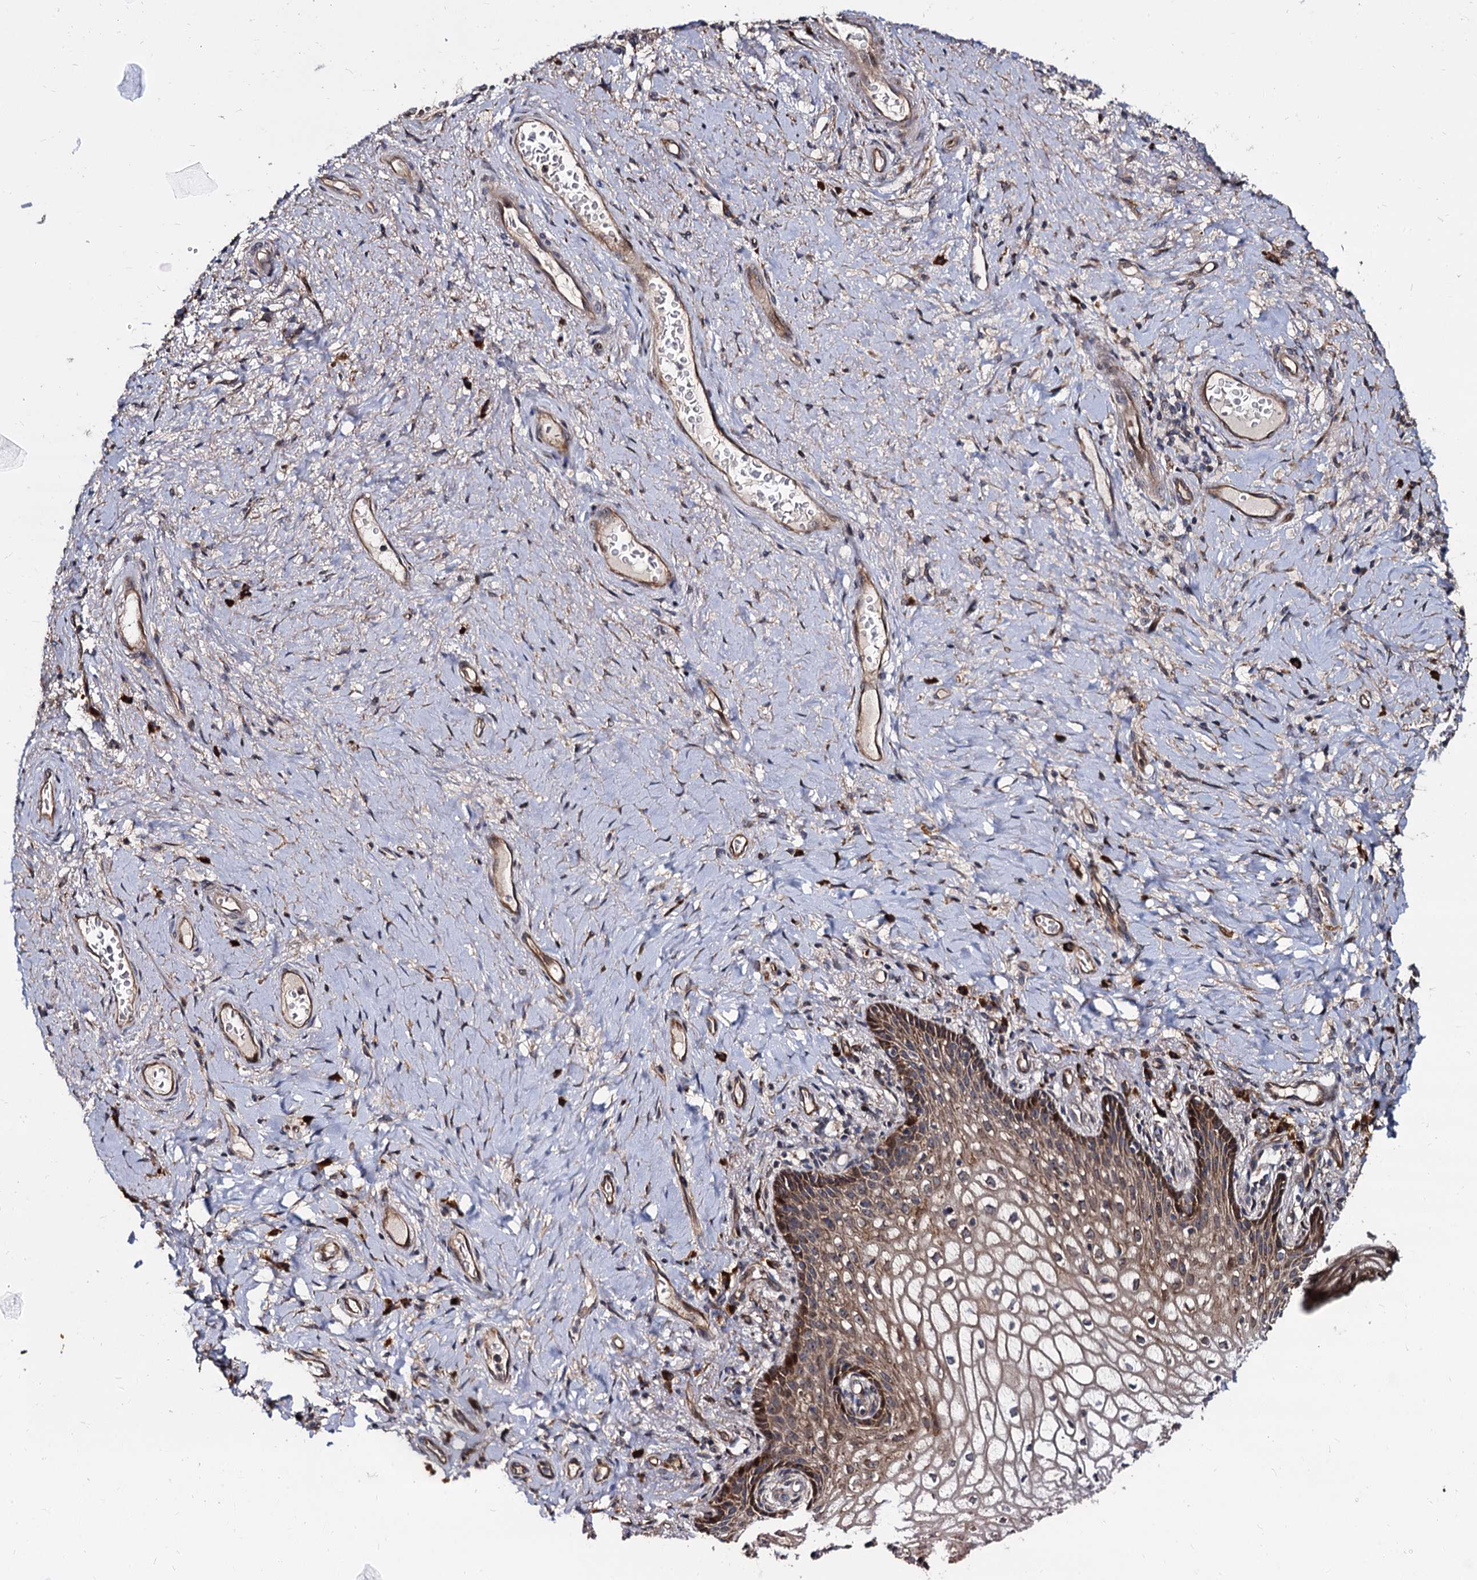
{"staining": {"intensity": "moderate", "quantity": ">75%", "location": "cytoplasmic/membranous"}, "tissue": "vagina", "cell_type": "Squamous epithelial cells", "image_type": "normal", "snomed": [{"axis": "morphology", "description": "Normal tissue, NOS"}, {"axis": "topography", "description": "Vagina"}], "caption": "IHC image of unremarkable vagina: human vagina stained using immunohistochemistry reveals medium levels of moderate protein expression localized specifically in the cytoplasmic/membranous of squamous epithelial cells, appearing as a cytoplasmic/membranous brown color.", "gene": "WWC3", "patient": {"sex": "female", "age": 60}}